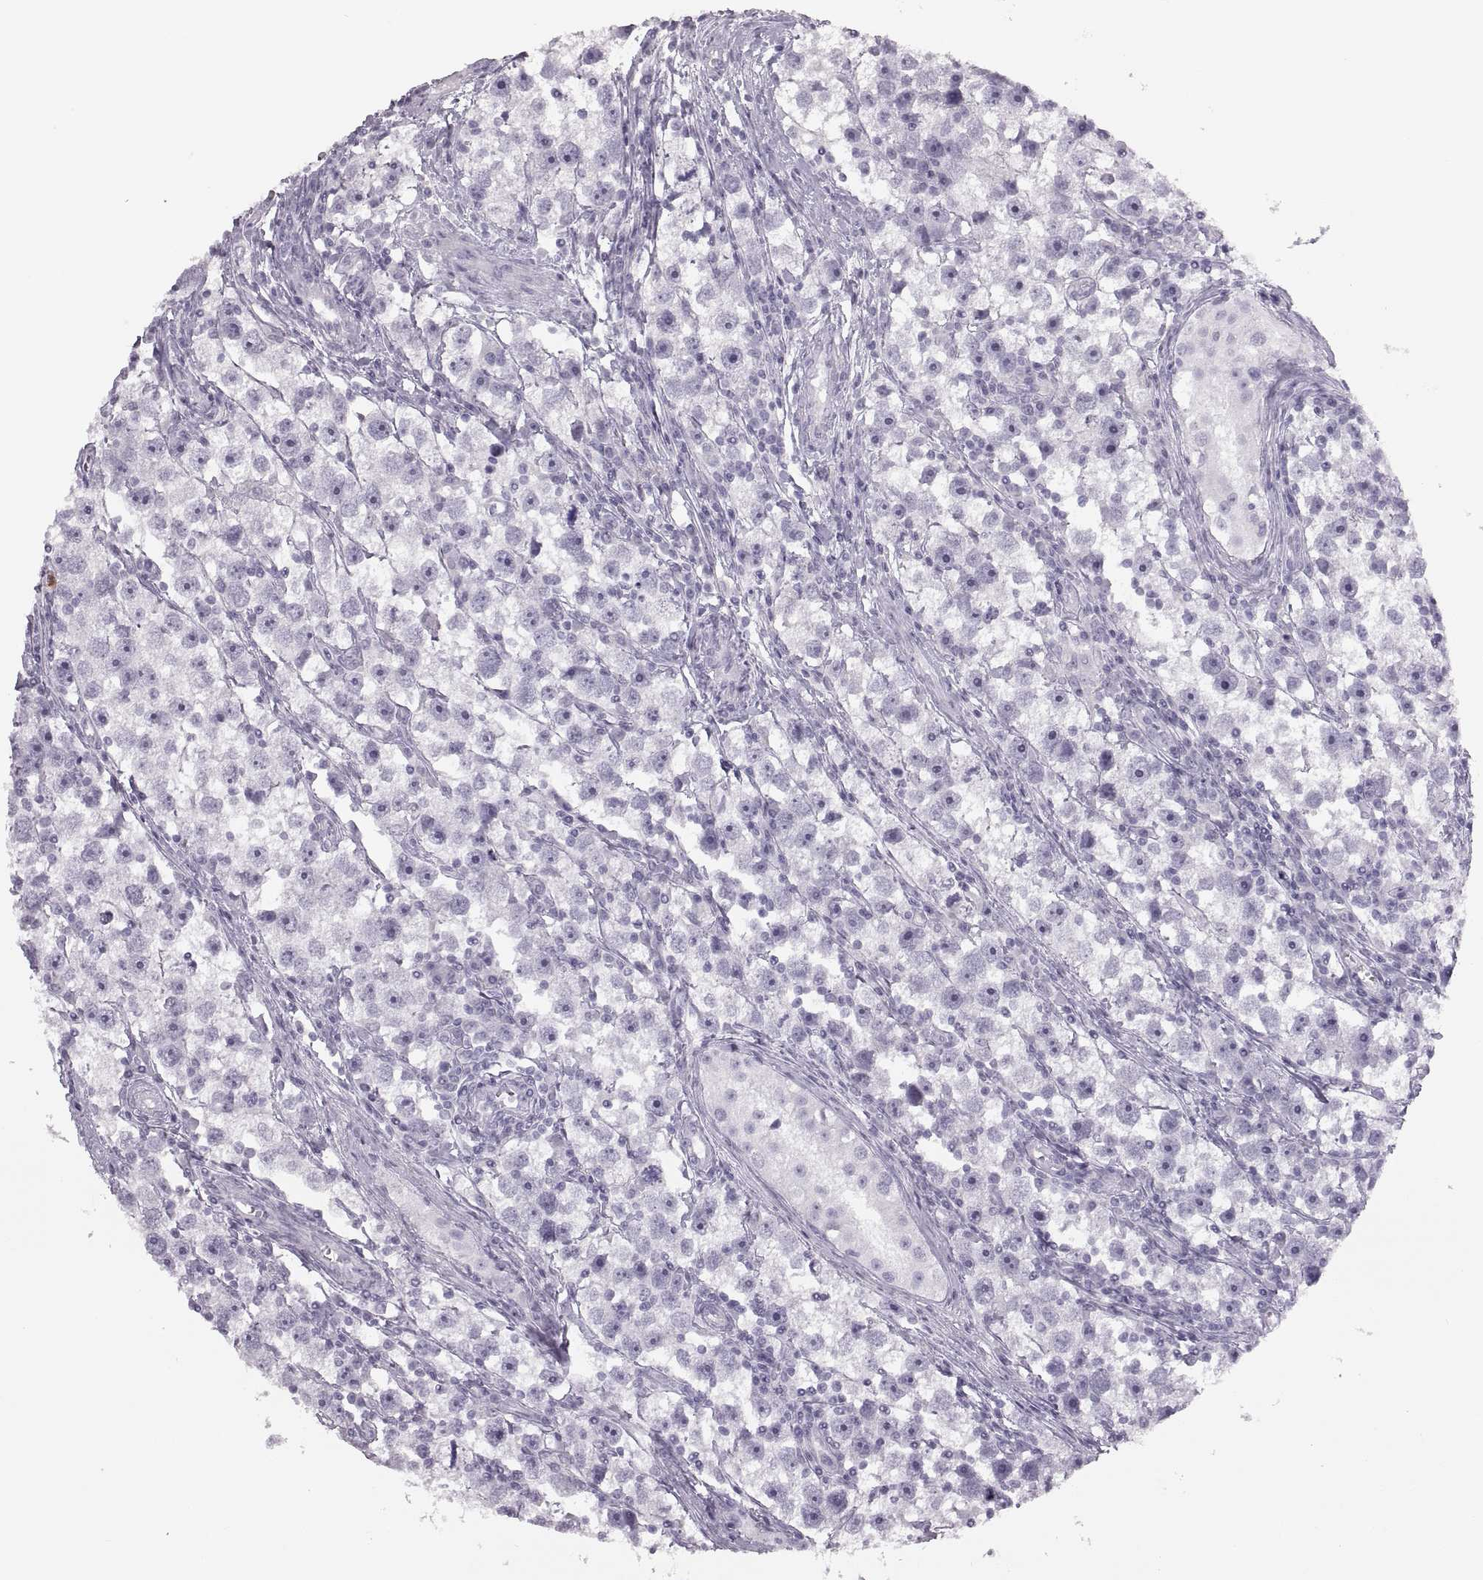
{"staining": {"intensity": "negative", "quantity": "none", "location": "none"}, "tissue": "testis cancer", "cell_type": "Tumor cells", "image_type": "cancer", "snomed": [{"axis": "morphology", "description": "Seminoma, NOS"}, {"axis": "topography", "description": "Testis"}], "caption": "An IHC histopathology image of testis seminoma is shown. There is no staining in tumor cells of testis seminoma.", "gene": "MILR1", "patient": {"sex": "male", "age": 30}}